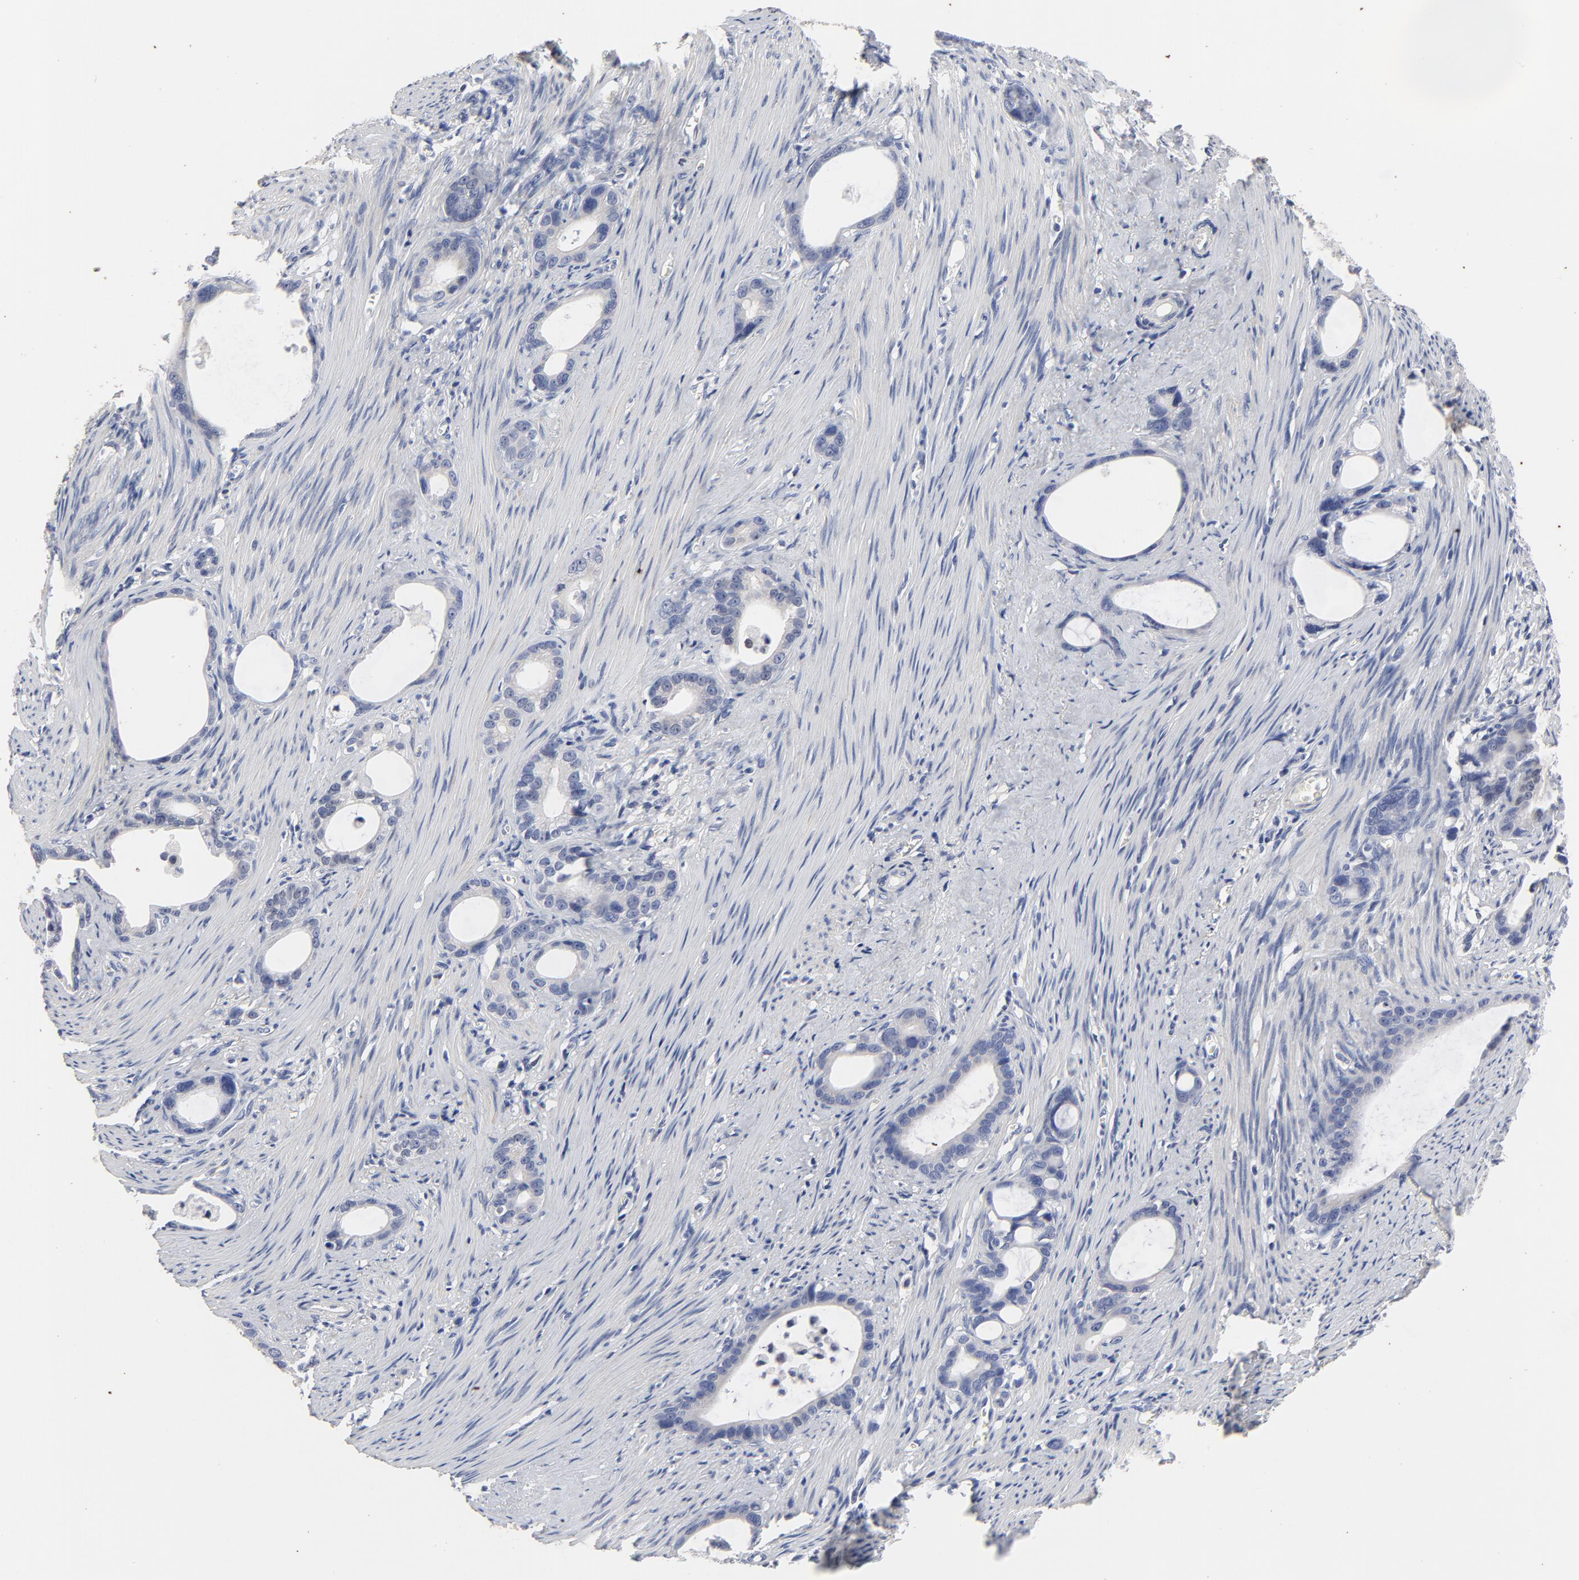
{"staining": {"intensity": "negative", "quantity": "none", "location": "none"}, "tissue": "stomach cancer", "cell_type": "Tumor cells", "image_type": "cancer", "snomed": [{"axis": "morphology", "description": "Adenocarcinoma, NOS"}, {"axis": "topography", "description": "Stomach"}], "caption": "Immunohistochemistry of human stomach cancer (adenocarcinoma) exhibits no positivity in tumor cells.", "gene": "AADAC", "patient": {"sex": "female", "age": 75}}